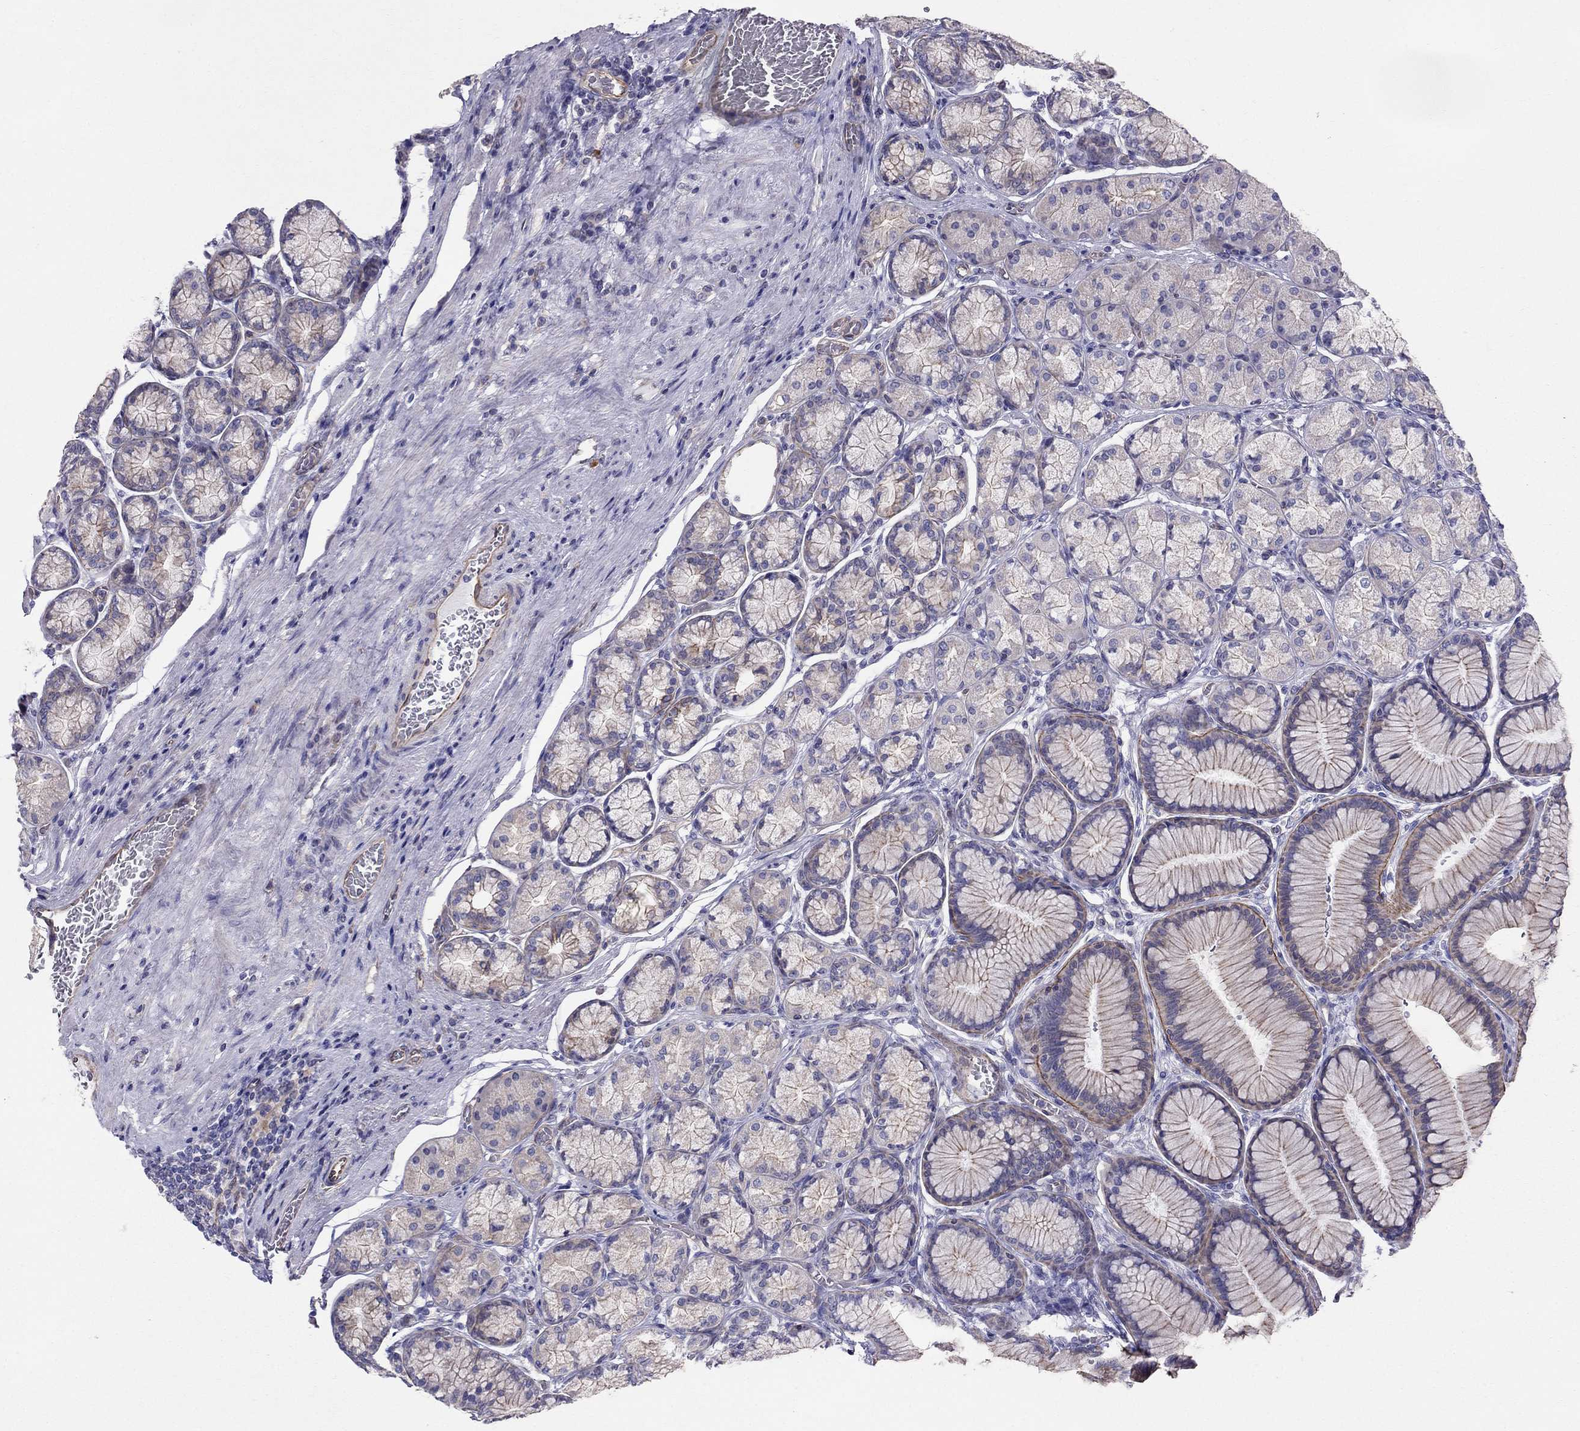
{"staining": {"intensity": "moderate", "quantity": "<25%", "location": "cytoplasmic/membranous"}, "tissue": "stomach", "cell_type": "Glandular cells", "image_type": "normal", "snomed": [{"axis": "morphology", "description": "Normal tissue, NOS"}, {"axis": "morphology", "description": "Adenocarcinoma, NOS"}, {"axis": "morphology", "description": "Adenocarcinoma, High grade"}, {"axis": "topography", "description": "Stomach, upper"}, {"axis": "topography", "description": "Stomach"}], "caption": "Stomach was stained to show a protein in brown. There is low levels of moderate cytoplasmic/membranous positivity in approximately <25% of glandular cells. (DAB (3,3'-diaminobenzidine) IHC with brightfield microscopy, high magnification).", "gene": "ENOX1", "patient": {"sex": "female", "age": 65}}